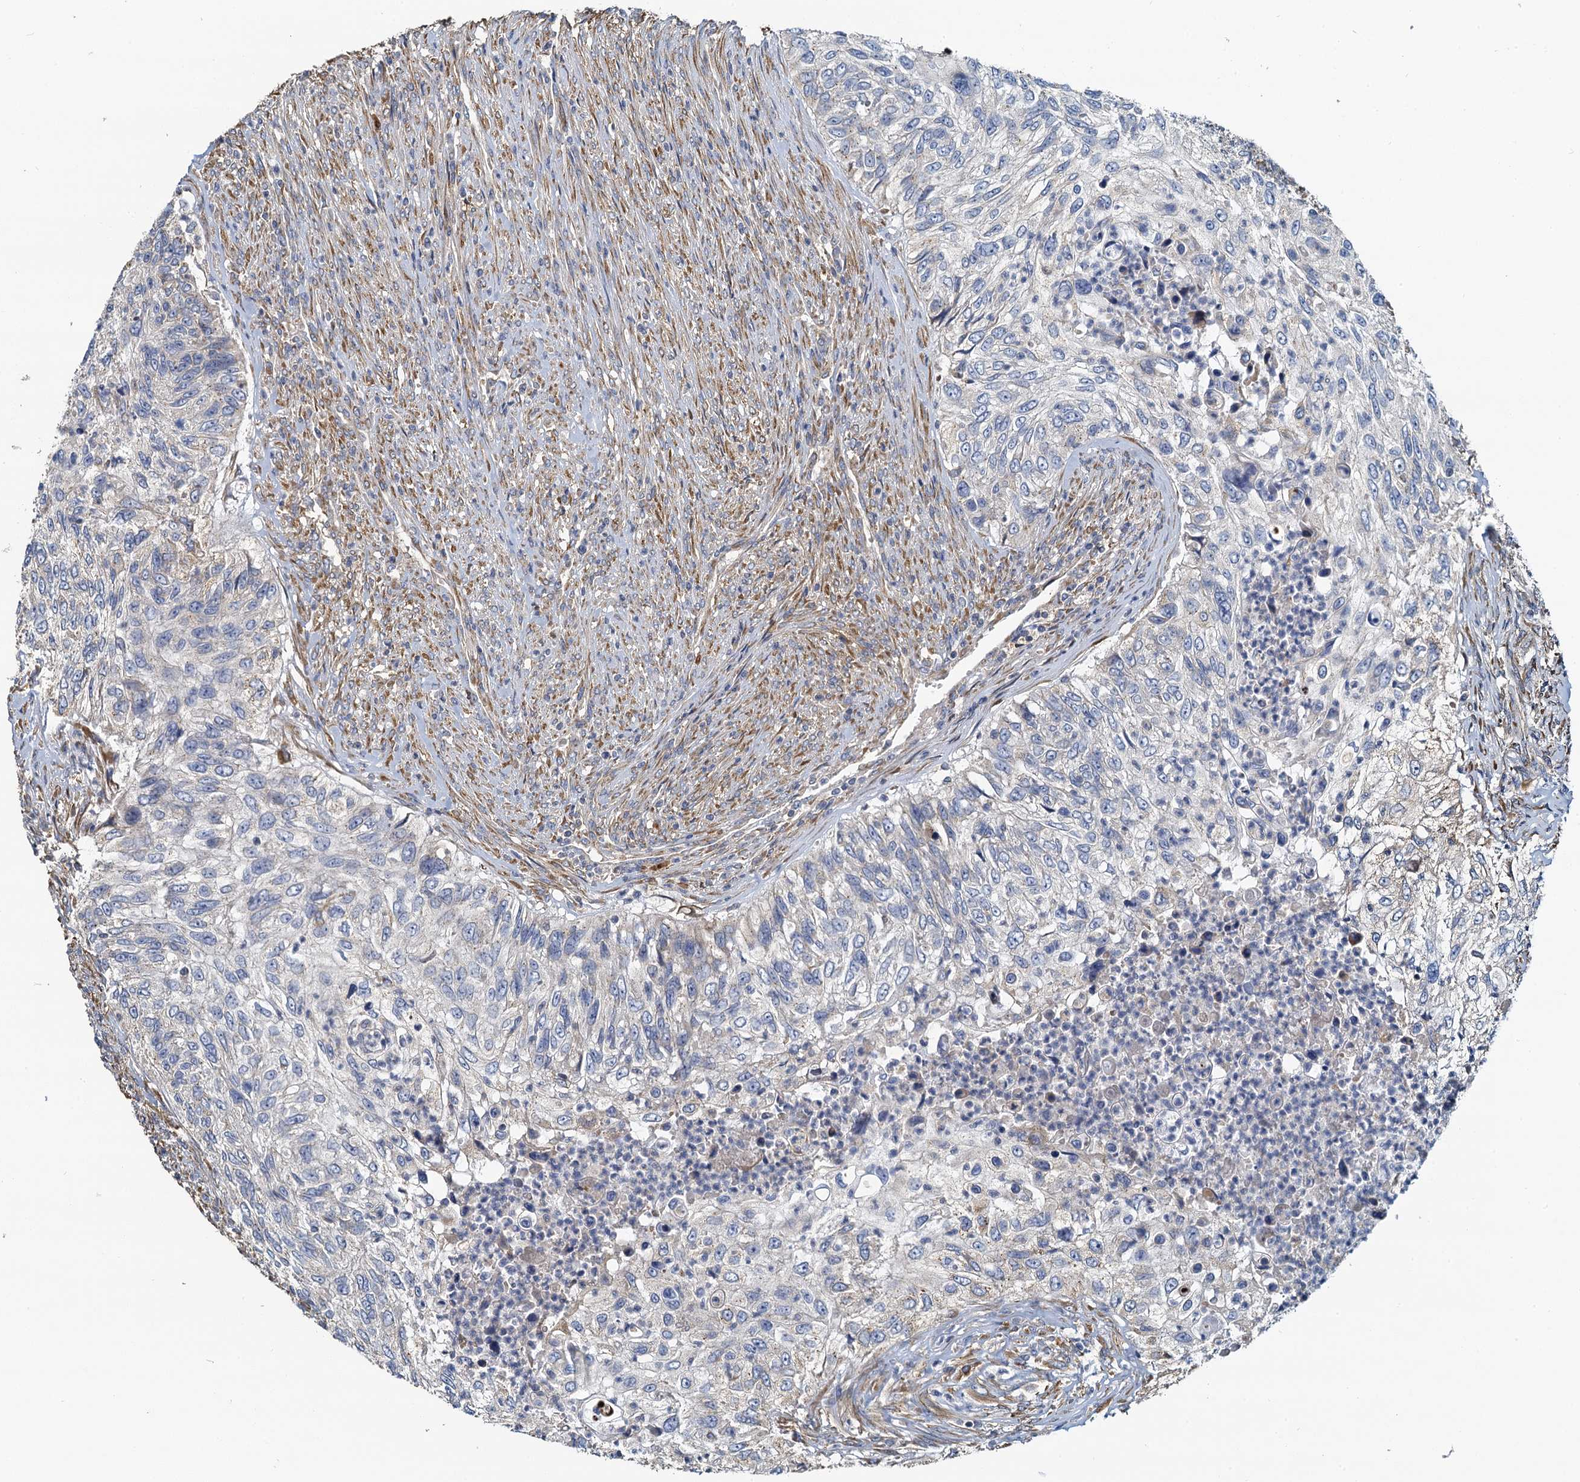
{"staining": {"intensity": "negative", "quantity": "none", "location": "none"}, "tissue": "urothelial cancer", "cell_type": "Tumor cells", "image_type": "cancer", "snomed": [{"axis": "morphology", "description": "Urothelial carcinoma, High grade"}, {"axis": "topography", "description": "Urinary bladder"}], "caption": "A photomicrograph of urothelial cancer stained for a protein demonstrates no brown staining in tumor cells. (DAB (3,3'-diaminobenzidine) IHC, high magnification).", "gene": "NKAPD1", "patient": {"sex": "female", "age": 60}}